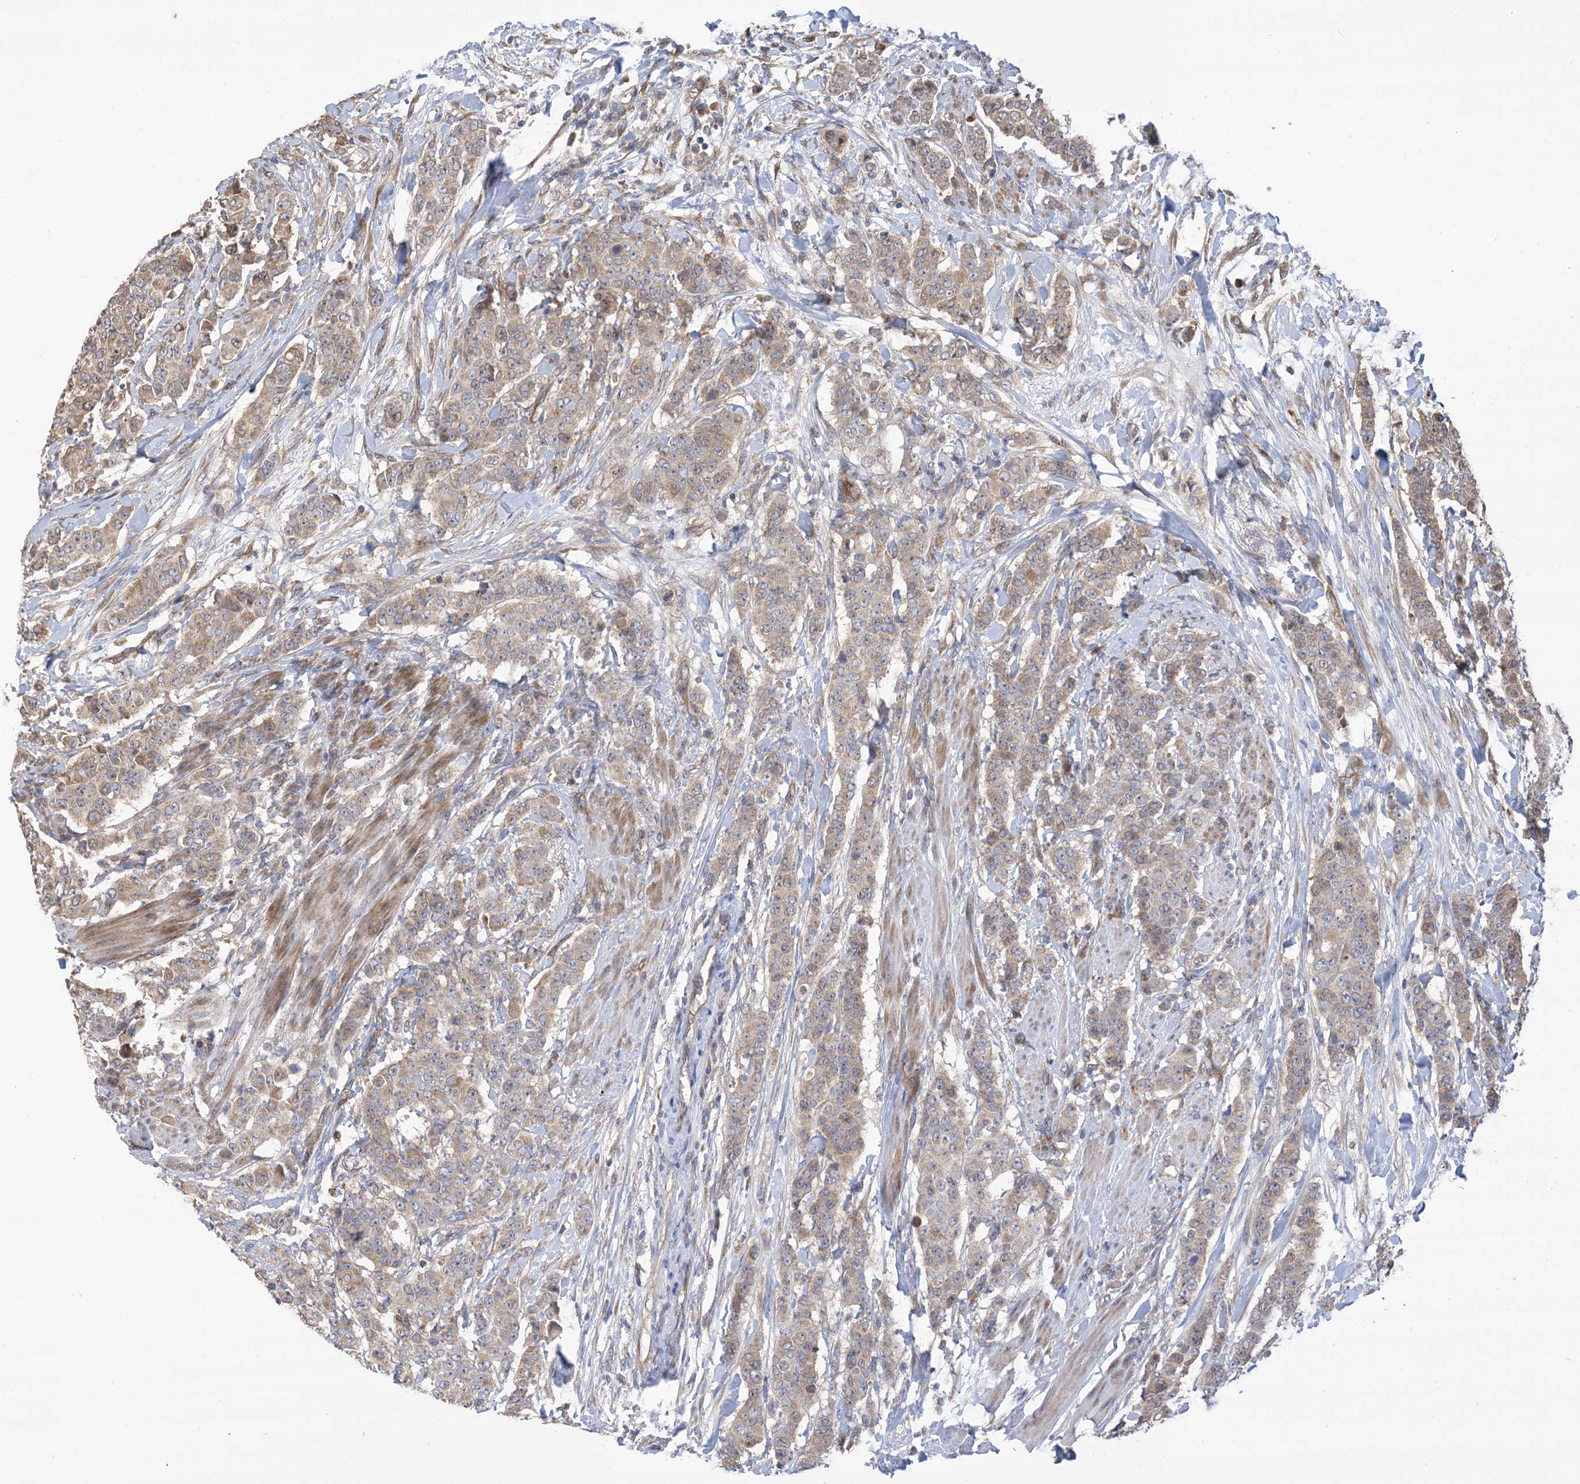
{"staining": {"intensity": "weak", "quantity": ">75%", "location": "cytoplasmic/membranous"}, "tissue": "breast cancer", "cell_type": "Tumor cells", "image_type": "cancer", "snomed": [{"axis": "morphology", "description": "Duct carcinoma"}, {"axis": "topography", "description": "Breast"}], "caption": "Immunohistochemistry image of human breast infiltrating ductal carcinoma stained for a protein (brown), which shows low levels of weak cytoplasmic/membranous positivity in about >75% of tumor cells.", "gene": "CLEC16A", "patient": {"sex": "female", "age": 40}}